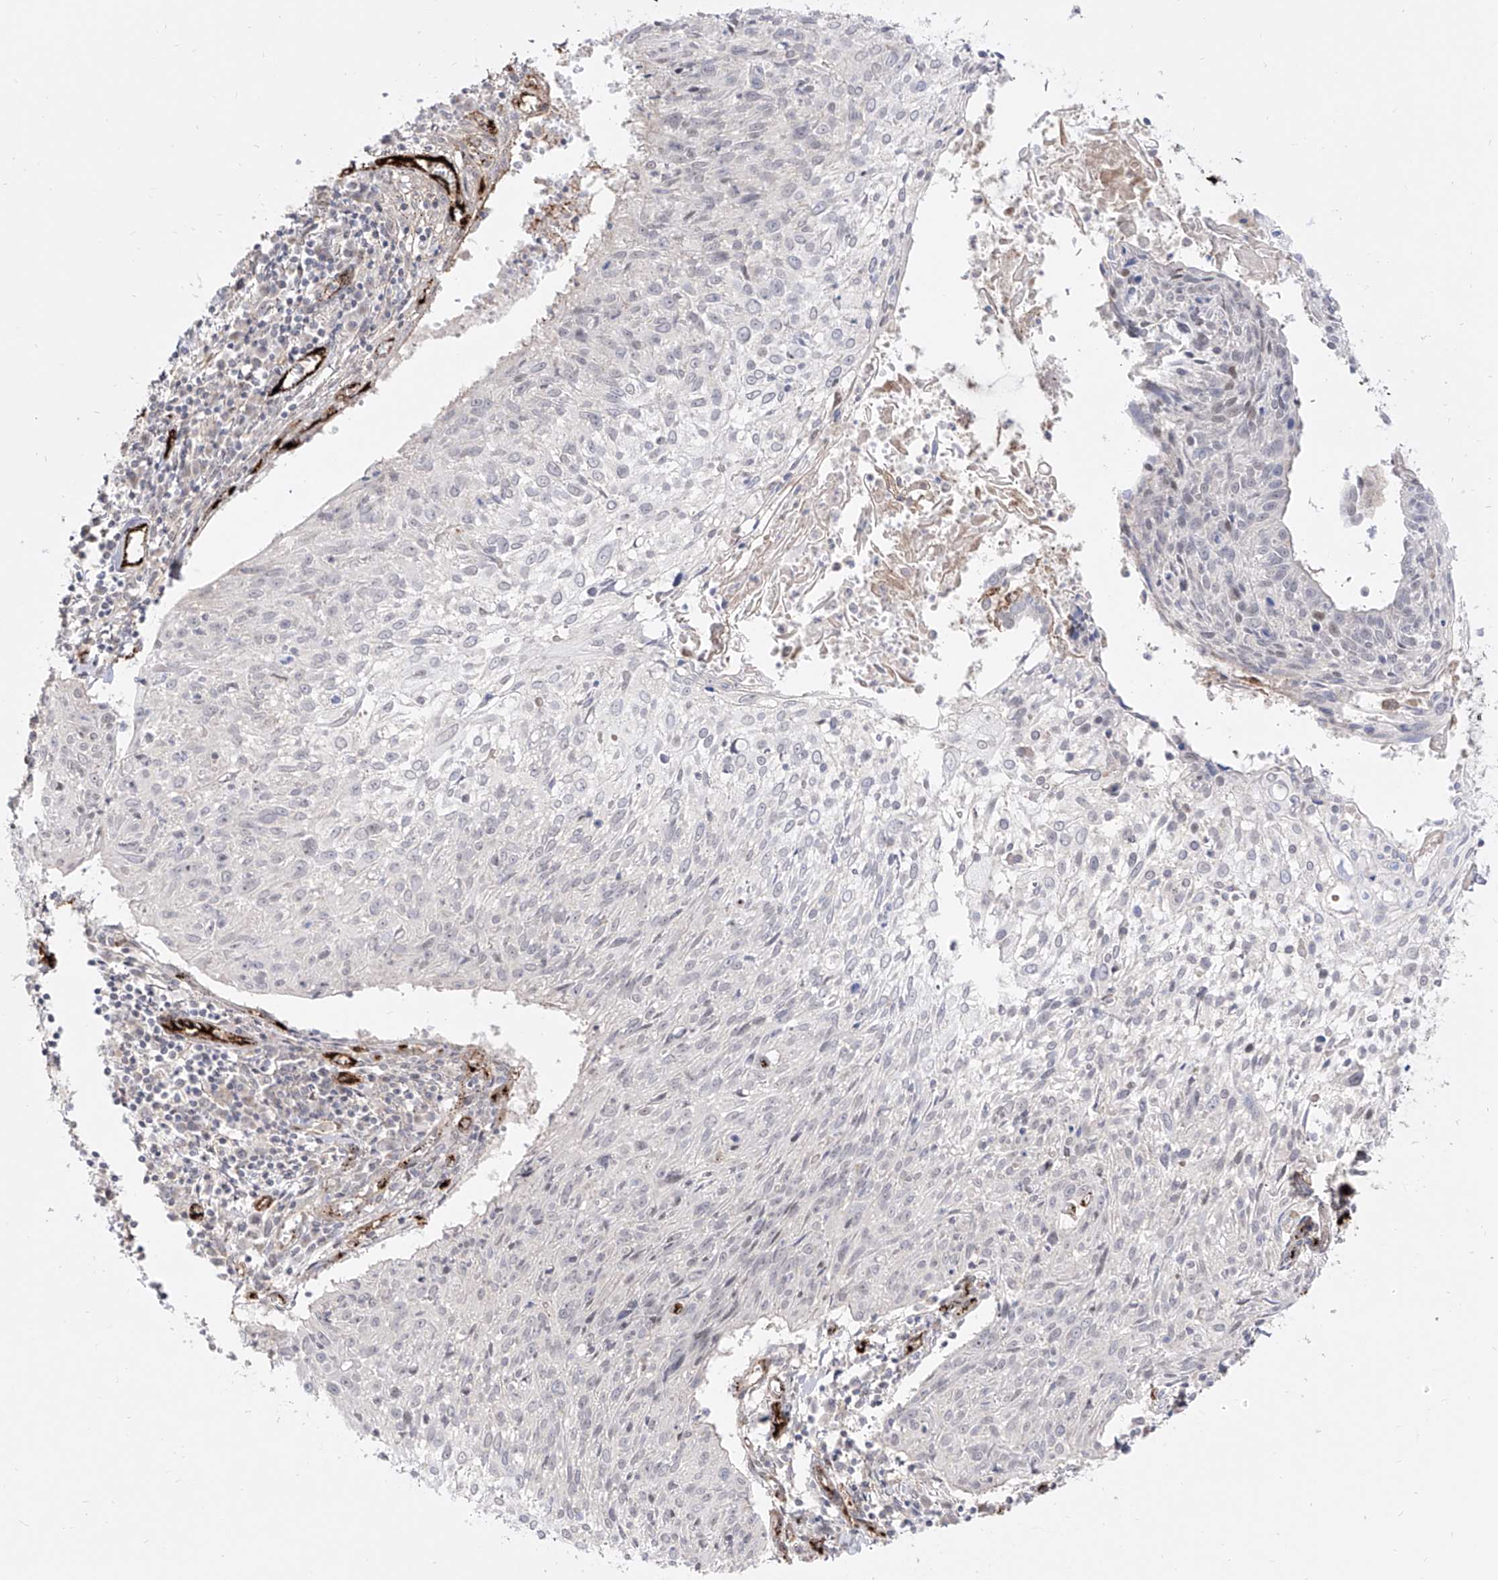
{"staining": {"intensity": "negative", "quantity": "none", "location": "none"}, "tissue": "cervical cancer", "cell_type": "Tumor cells", "image_type": "cancer", "snomed": [{"axis": "morphology", "description": "Squamous cell carcinoma, NOS"}, {"axis": "topography", "description": "Cervix"}], "caption": "DAB immunohistochemical staining of human cervical cancer (squamous cell carcinoma) shows no significant positivity in tumor cells.", "gene": "ZGRF1", "patient": {"sex": "female", "age": 51}}